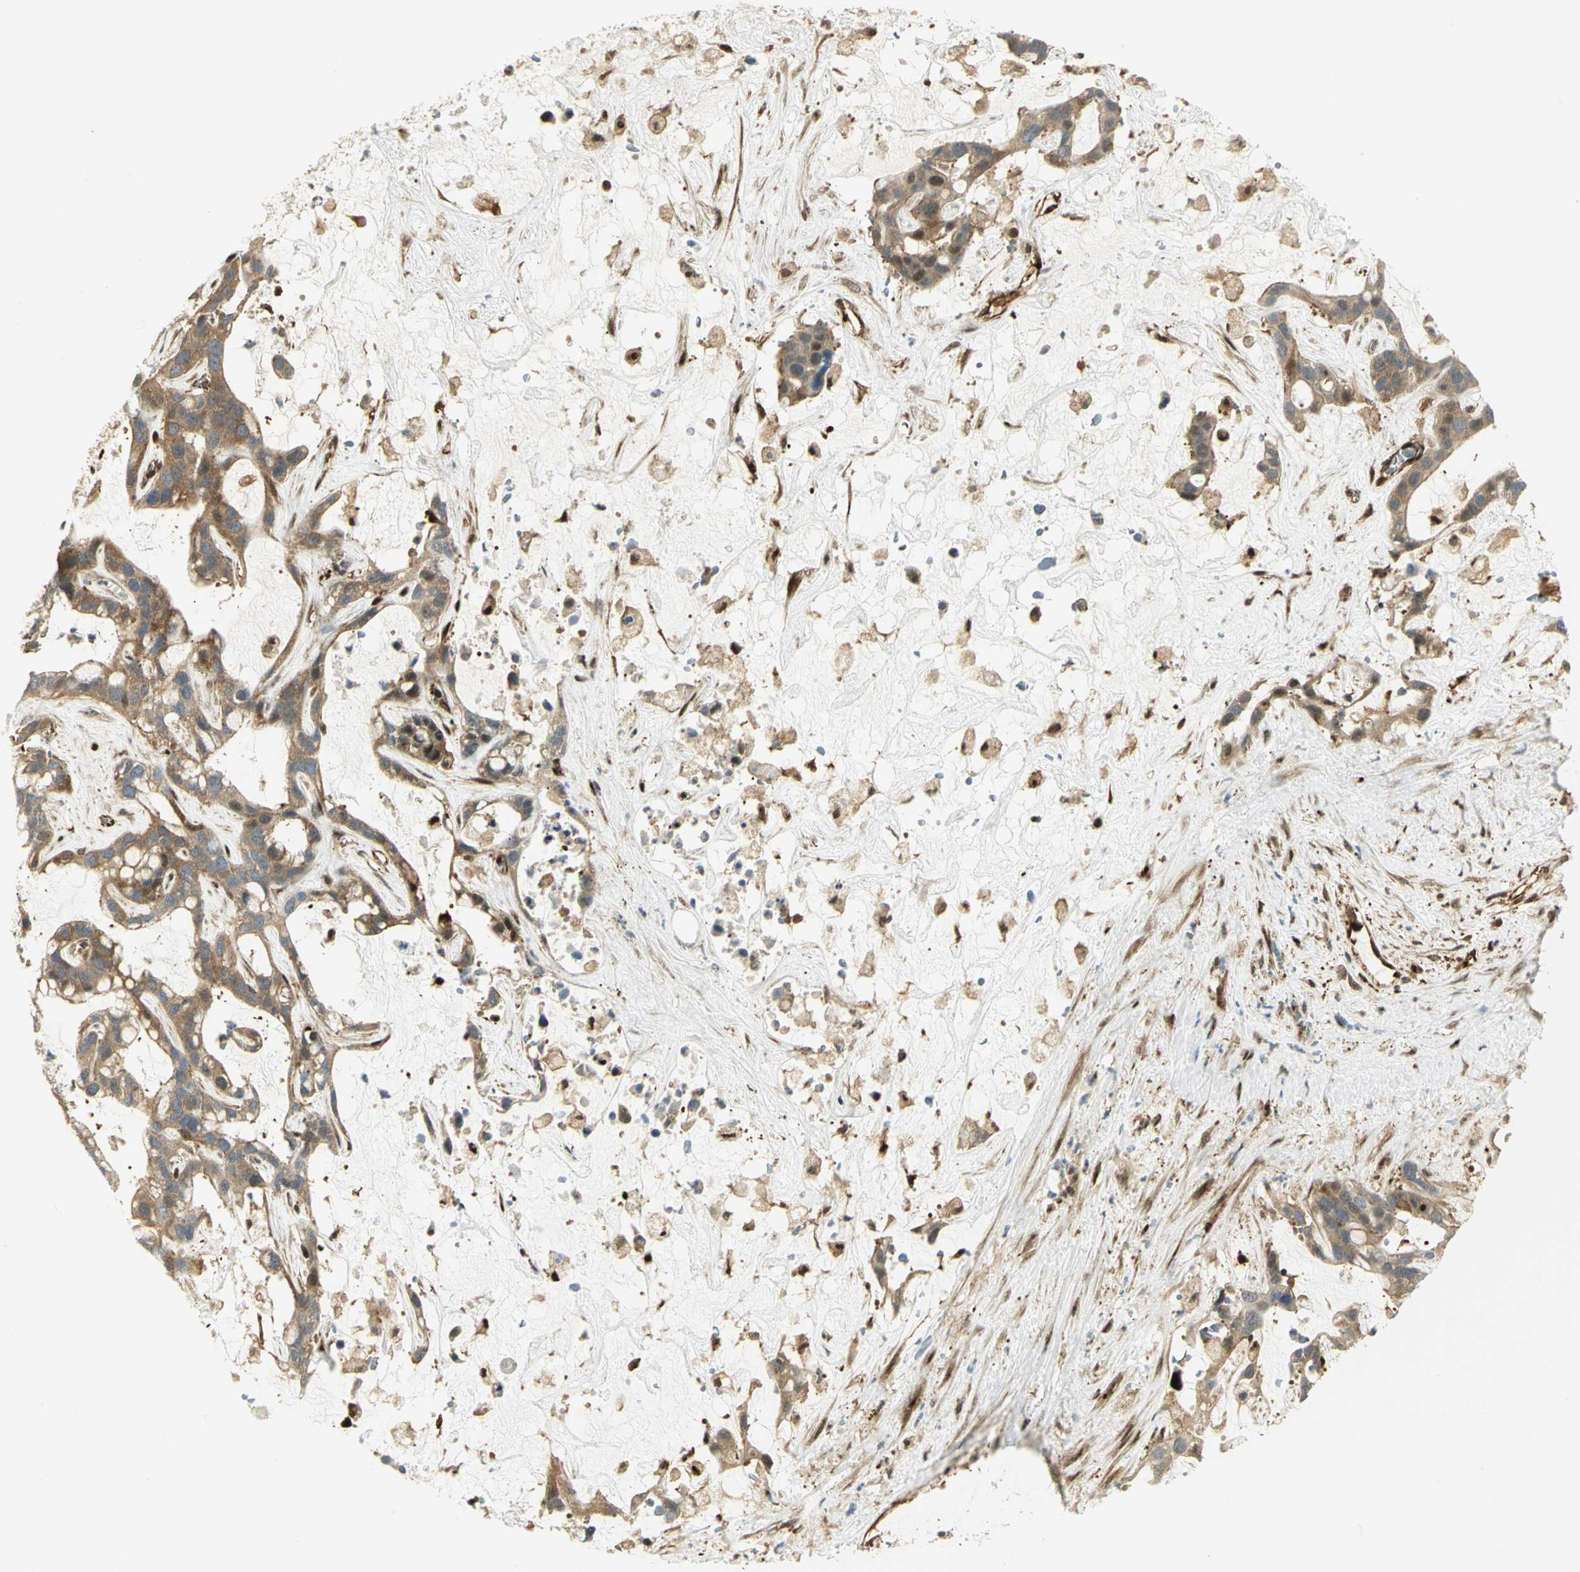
{"staining": {"intensity": "moderate", "quantity": ">75%", "location": "cytoplasmic/membranous"}, "tissue": "liver cancer", "cell_type": "Tumor cells", "image_type": "cancer", "snomed": [{"axis": "morphology", "description": "Cholangiocarcinoma"}, {"axis": "topography", "description": "Liver"}], "caption": "Immunohistochemistry of liver cholangiocarcinoma reveals medium levels of moderate cytoplasmic/membranous expression in about >75% of tumor cells.", "gene": "EEA1", "patient": {"sex": "female", "age": 65}}